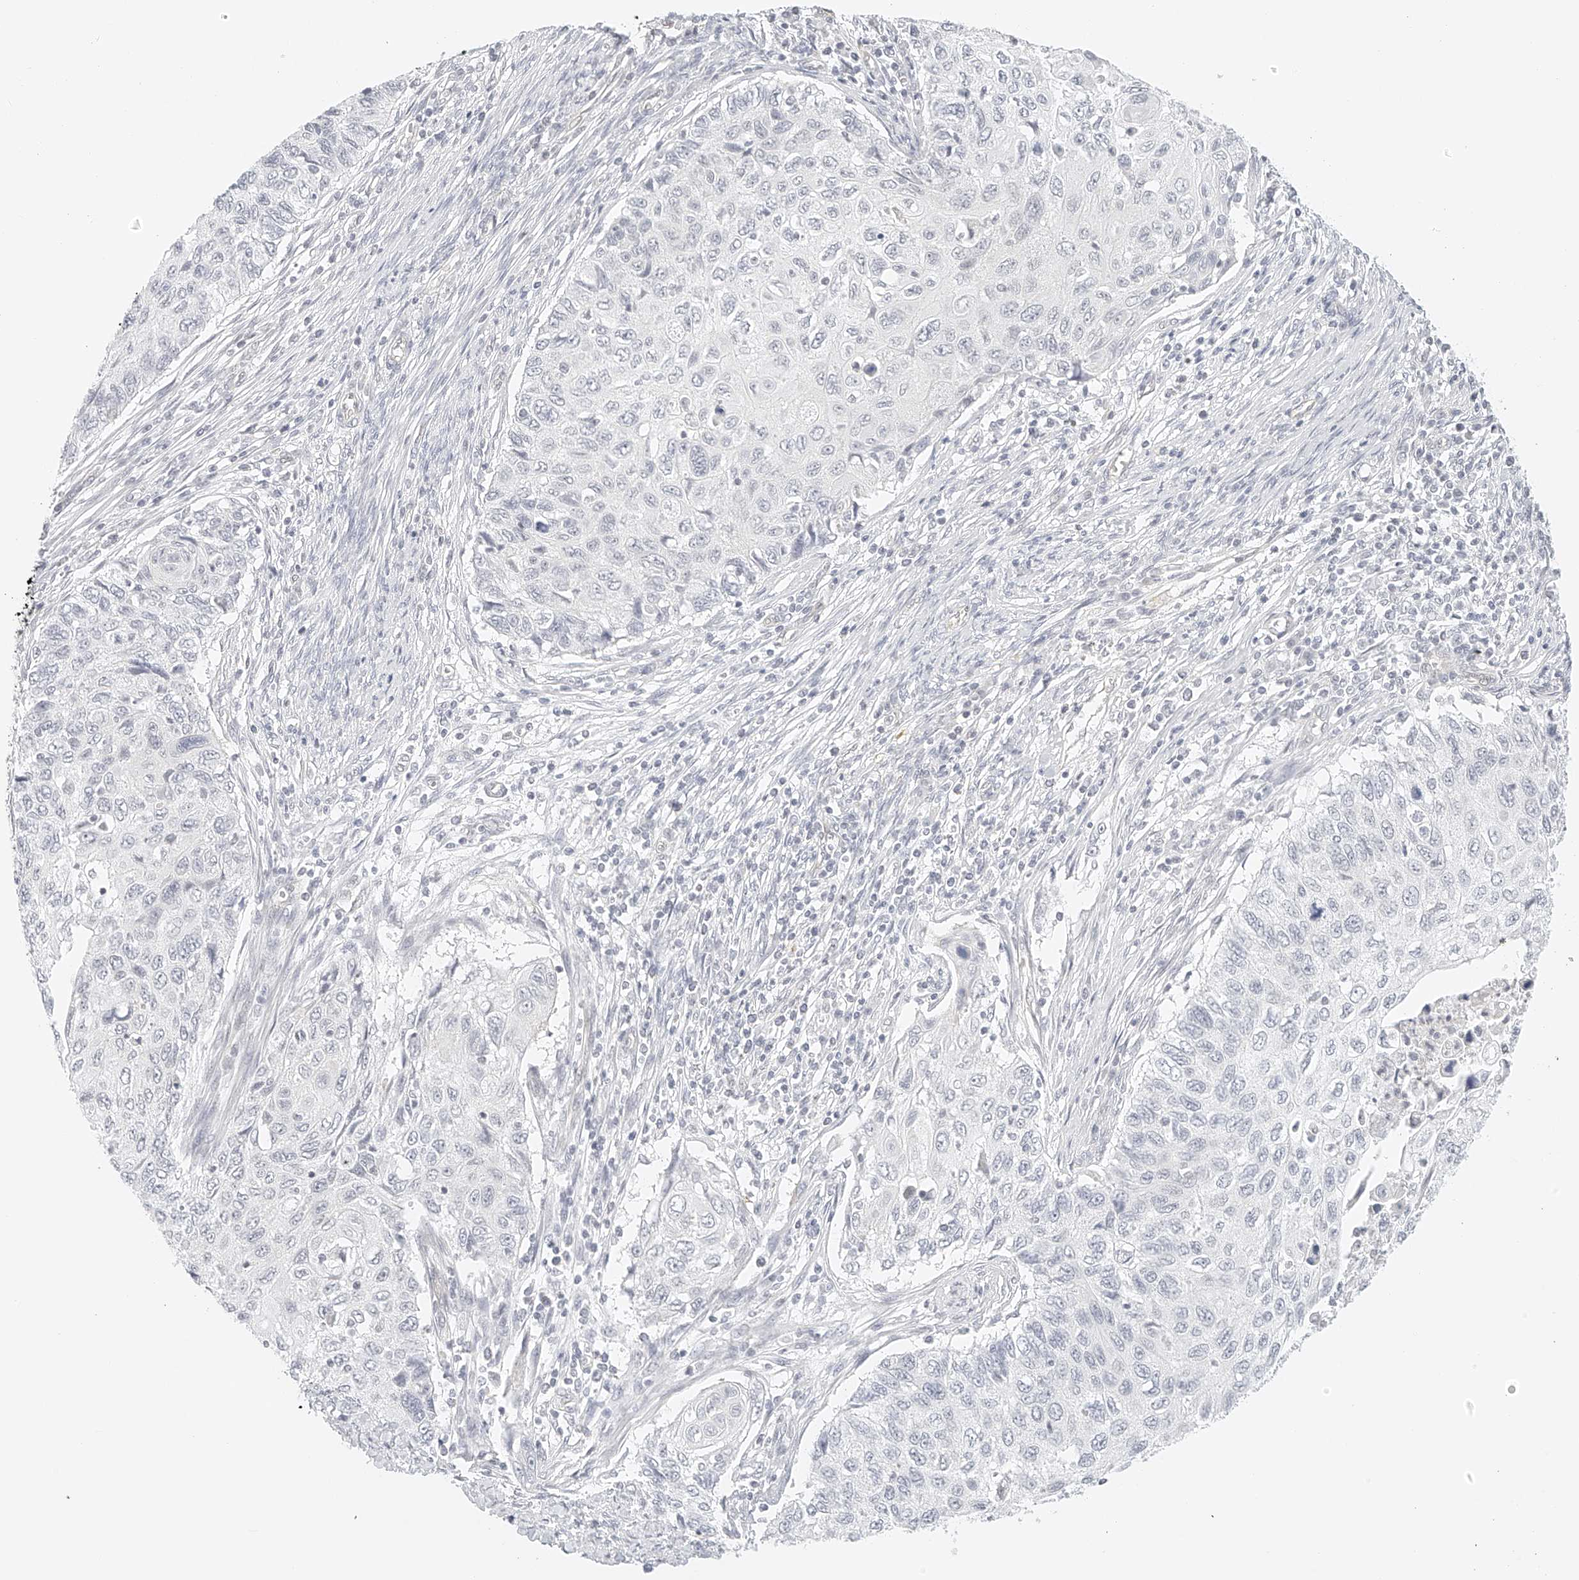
{"staining": {"intensity": "negative", "quantity": "none", "location": "none"}, "tissue": "cervical cancer", "cell_type": "Tumor cells", "image_type": "cancer", "snomed": [{"axis": "morphology", "description": "Squamous cell carcinoma, NOS"}, {"axis": "topography", "description": "Cervix"}], "caption": "This is a micrograph of IHC staining of cervical squamous cell carcinoma, which shows no positivity in tumor cells.", "gene": "ZFP69", "patient": {"sex": "female", "age": 70}}